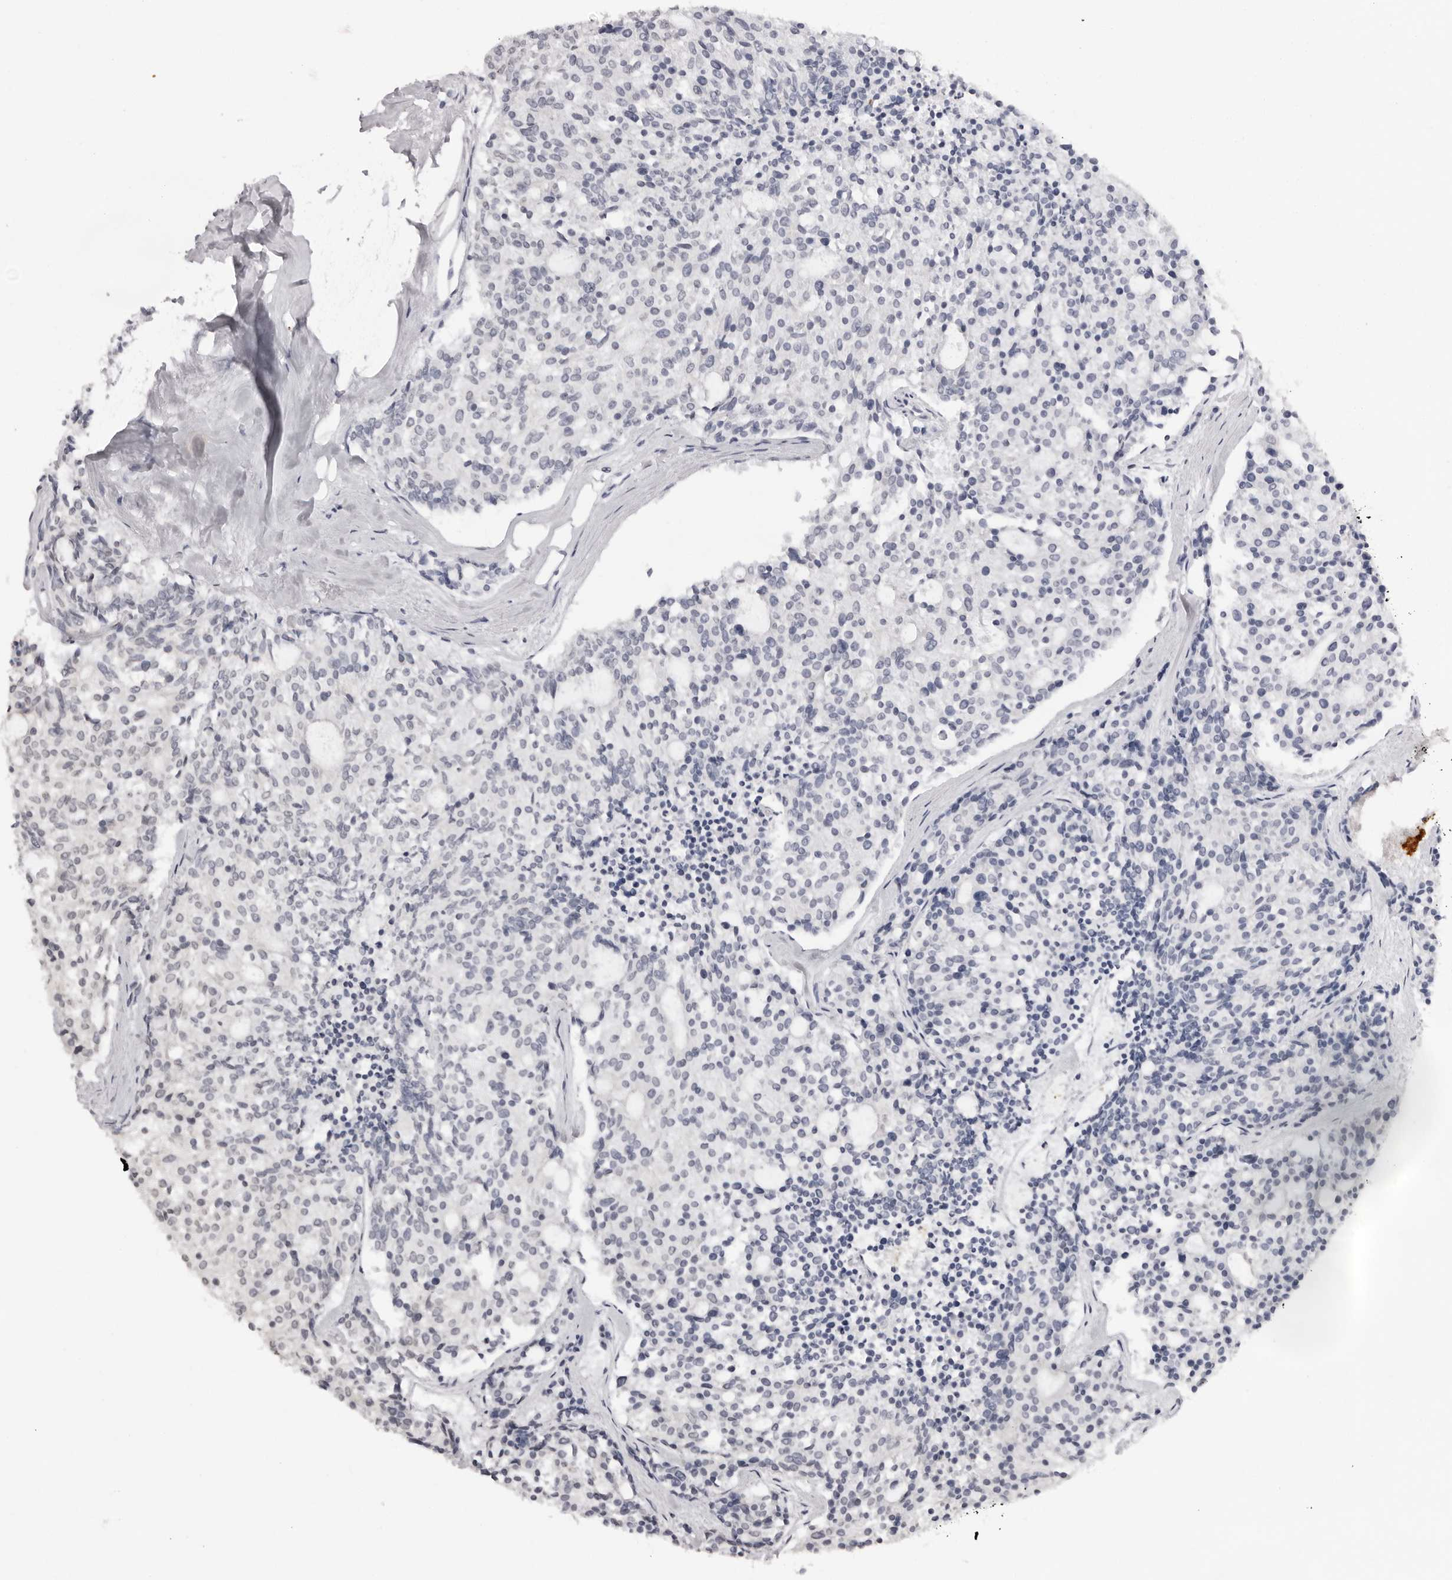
{"staining": {"intensity": "negative", "quantity": "none", "location": "none"}, "tissue": "carcinoid", "cell_type": "Tumor cells", "image_type": "cancer", "snomed": [{"axis": "morphology", "description": "Carcinoid, malignant, NOS"}, {"axis": "topography", "description": "Pancreas"}], "caption": "Immunohistochemistry of malignant carcinoid displays no expression in tumor cells.", "gene": "NTM", "patient": {"sex": "female", "age": 54}}